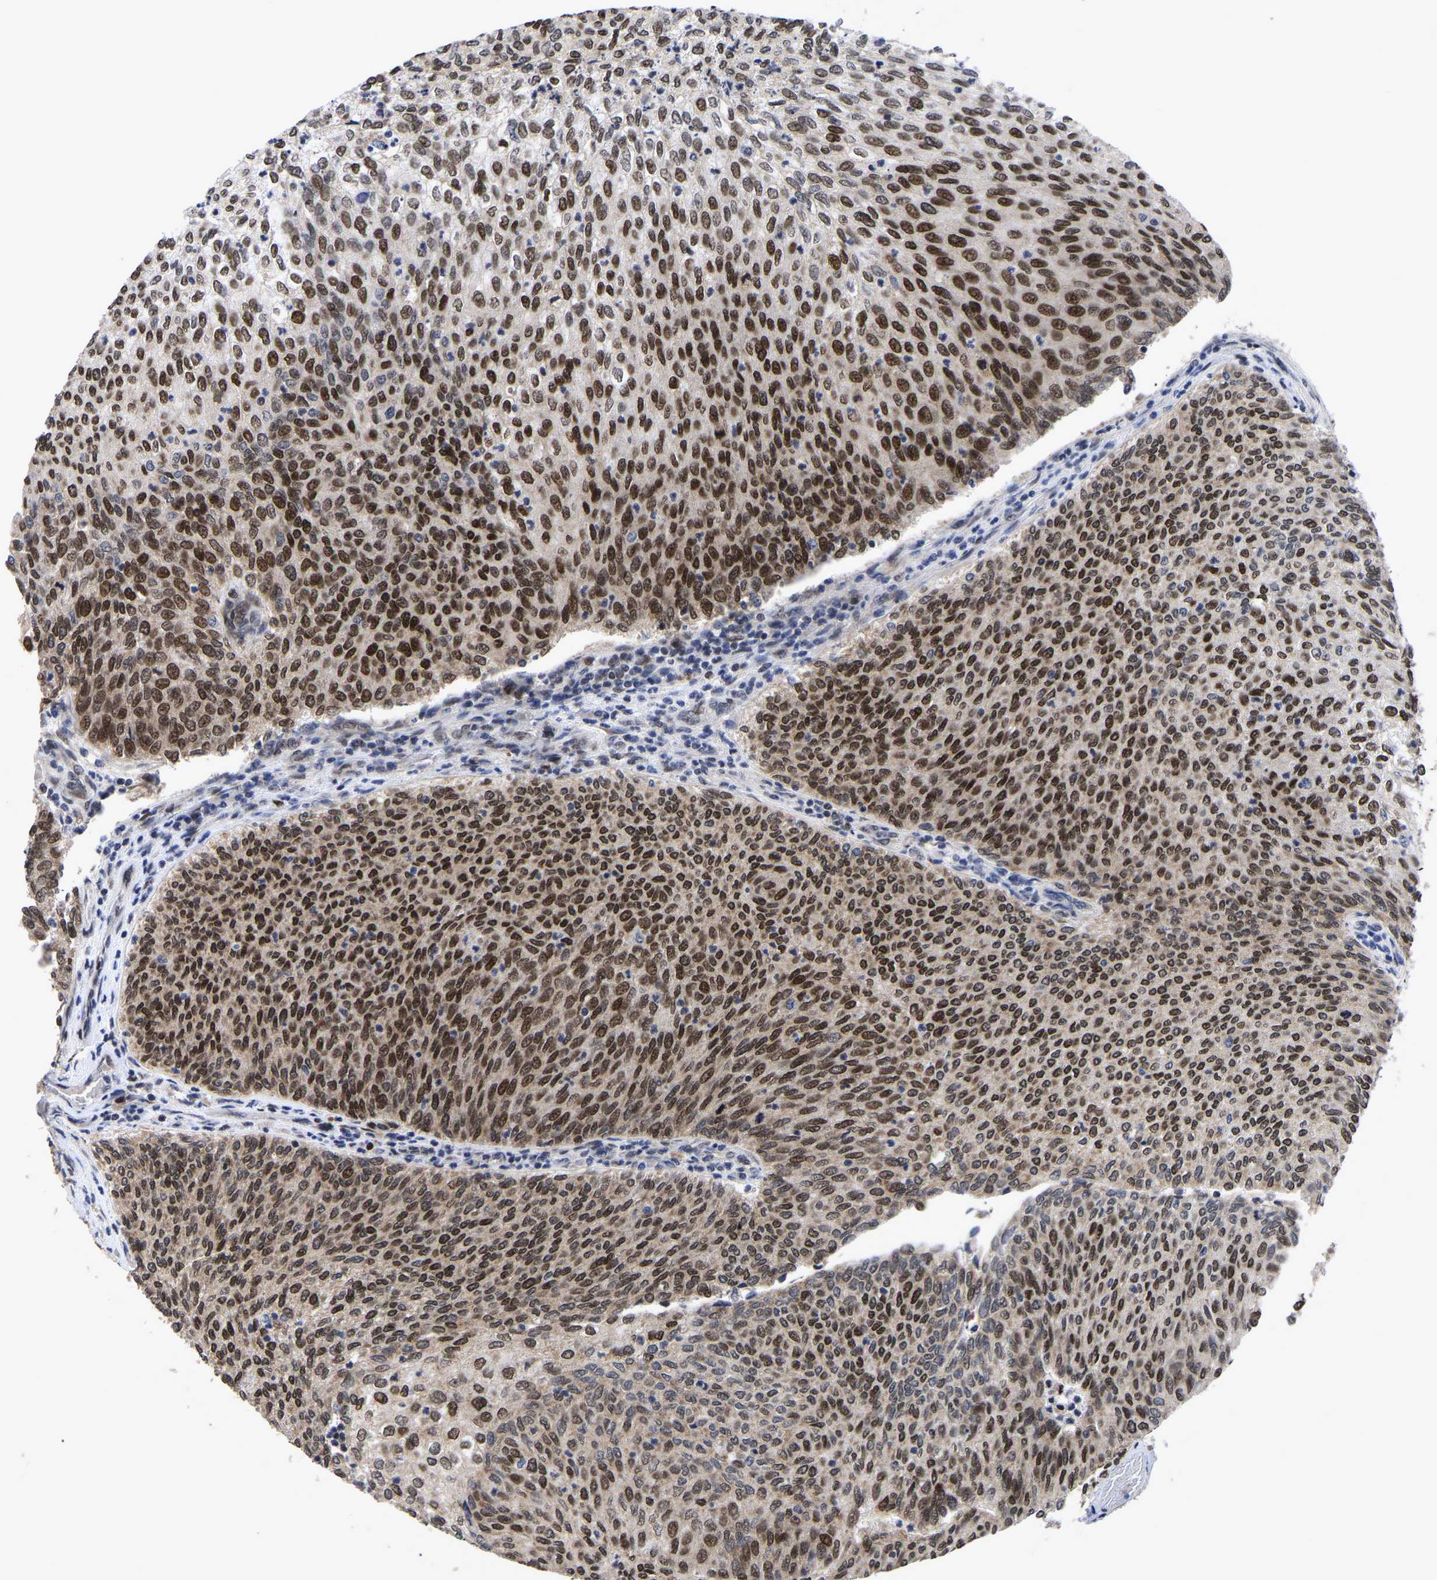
{"staining": {"intensity": "strong", "quantity": ">75%", "location": "nuclear"}, "tissue": "urothelial cancer", "cell_type": "Tumor cells", "image_type": "cancer", "snomed": [{"axis": "morphology", "description": "Urothelial carcinoma, Low grade"}, {"axis": "topography", "description": "Urinary bladder"}], "caption": "Urothelial cancer tissue exhibits strong nuclear positivity in about >75% of tumor cells, visualized by immunohistochemistry.", "gene": "JUNB", "patient": {"sex": "female", "age": 79}}